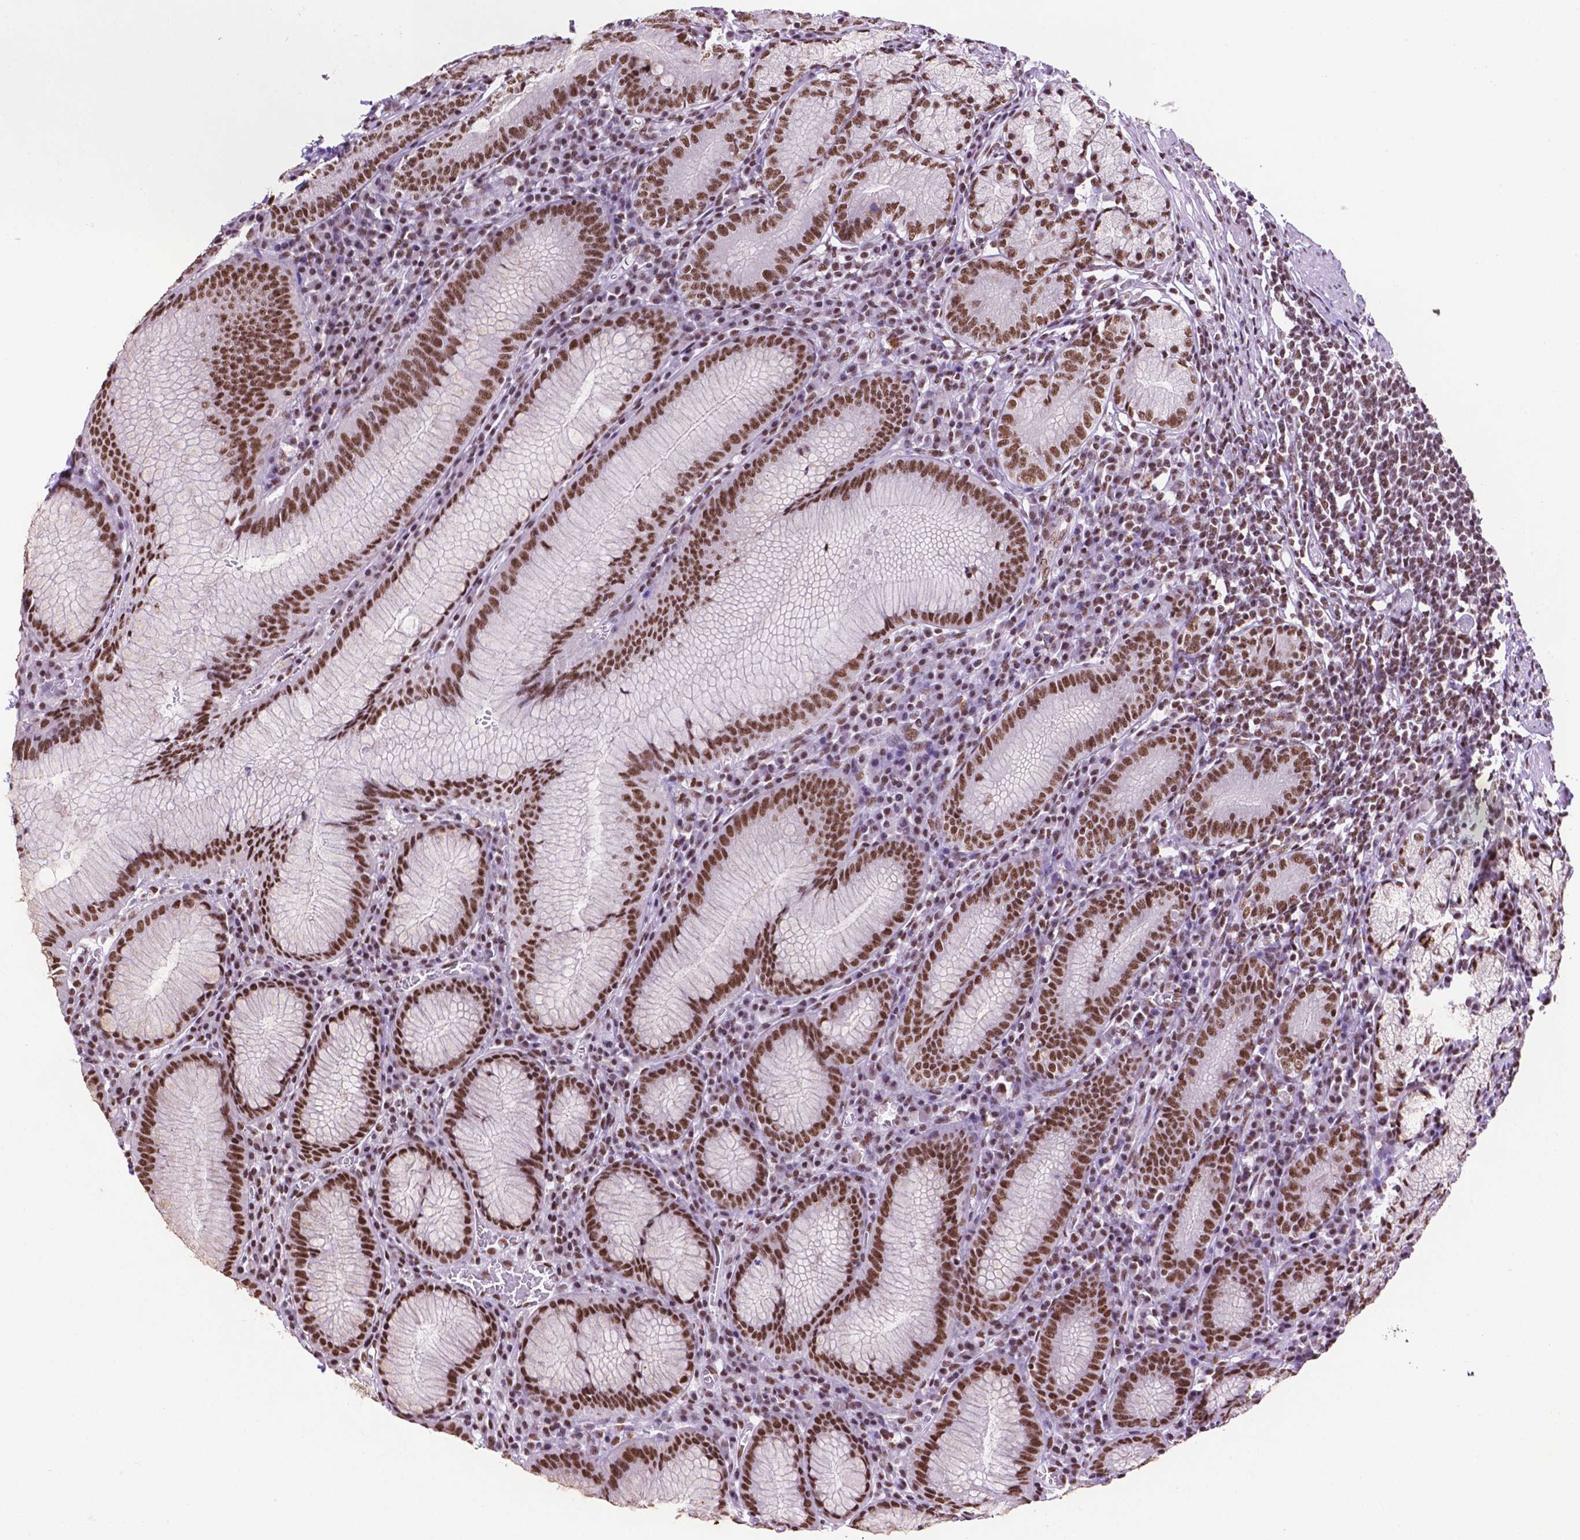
{"staining": {"intensity": "strong", "quantity": ">75%", "location": "nuclear"}, "tissue": "stomach", "cell_type": "Glandular cells", "image_type": "normal", "snomed": [{"axis": "morphology", "description": "Normal tissue, NOS"}, {"axis": "topography", "description": "Stomach"}], "caption": "Benign stomach was stained to show a protein in brown. There is high levels of strong nuclear expression in approximately >75% of glandular cells. Using DAB (3,3'-diaminobenzidine) (brown) and hematoxylin (blue) stains, captured at high magnification using brightfield microscopy.", "gene": "CCAR2", "patient": {"sex": "male", "age": 55}}